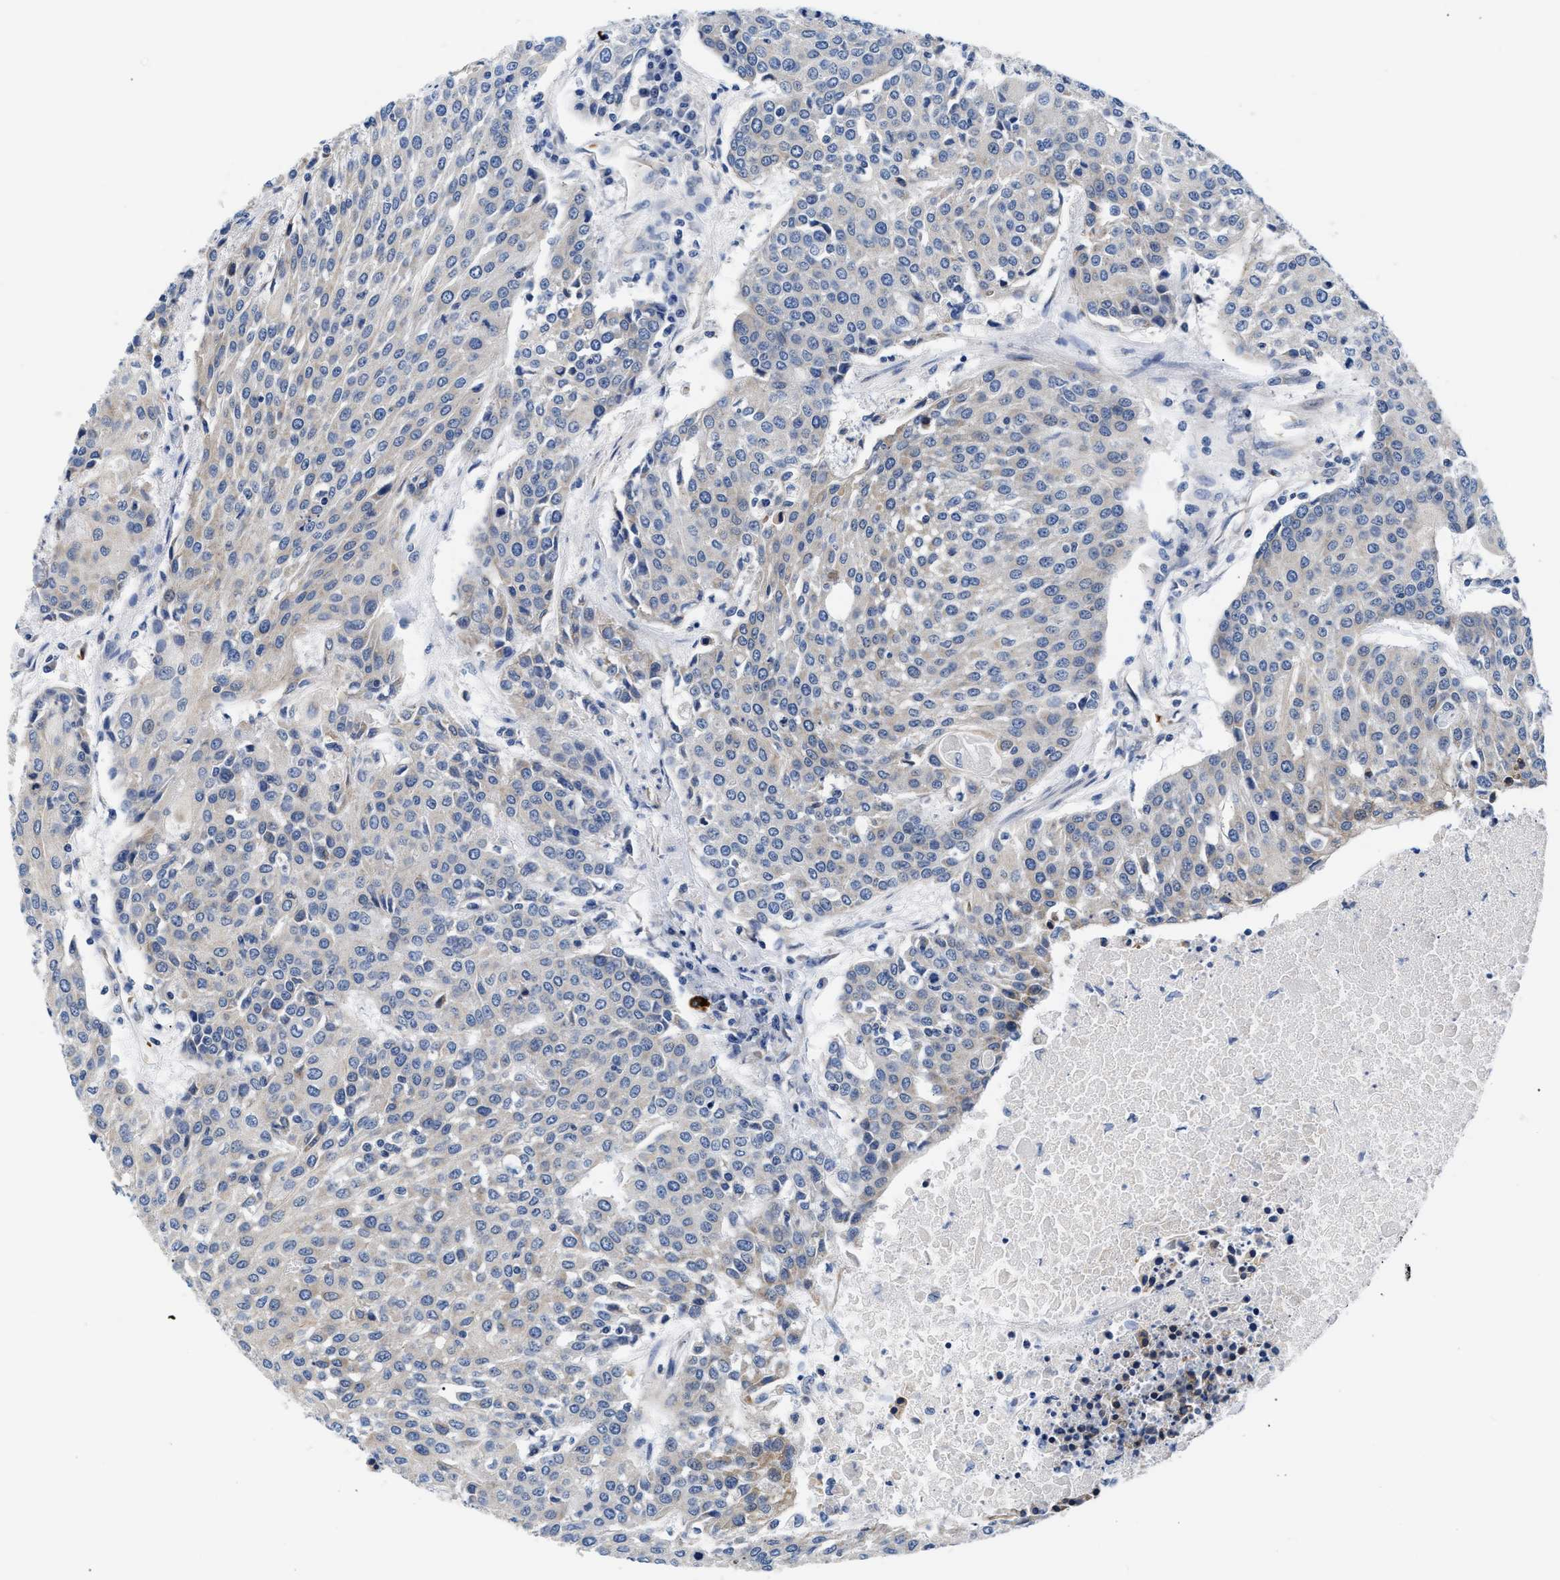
{"staining": {"intensity": "negative", "quantity": "none", "location": "none"}, "tissue": "urothelial cancer", "cell_type": "Tumor cells", "image_type": "cancer", "snomed": [{"axis": "morphology", "description": "Urothelial carcinoma, High grade"}, {"axis": "topography", "description": "Urinary bladder"}], "caption": "This is a histopathology image of immunohistochemistry staining of high-grade urothelial carcinoma, which shows no positivity in tumor cells. (Brightfield microscopy of DAB immunohistochemistry (IHC) at high magnification).", "gene": "RINT1", "patient": {"sex": "female", "age": 85}}